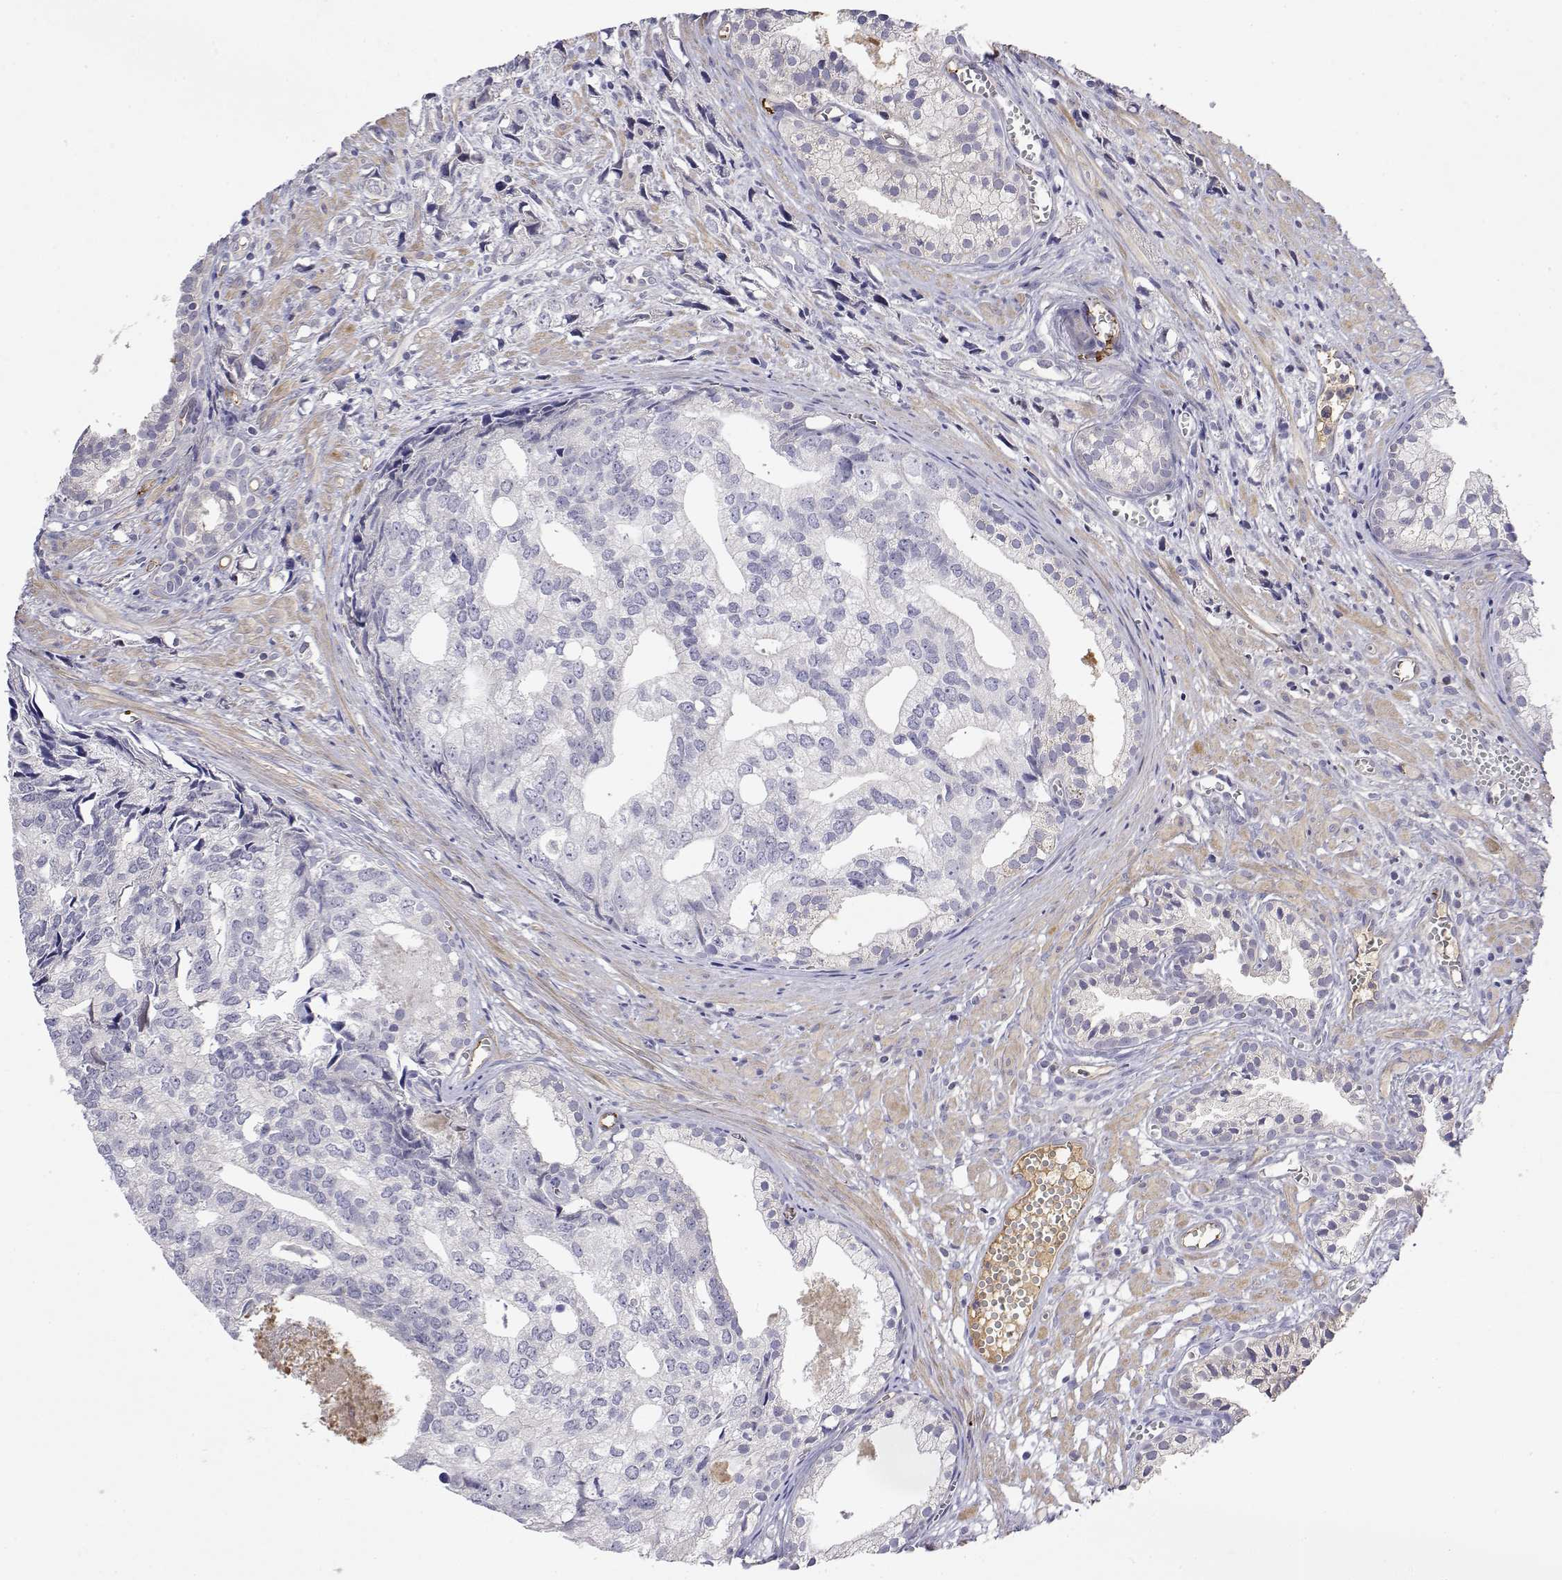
{"staining": {"intensity": "negative", "quantity": "none", "location": "none"}, "tissue": "prostate cancer", "cell_type": "Tumor cells", "image_type": "cancer", "snomed": [{"axis": "morphology", "description": "Adenocarcinoma, High grade"}, {"axis": "topography", "description": "Prostate"}], "caption": "A photomicrograph of human prostate cancer (adenocarcinoma (high-grade)) is negative for staining in tumor cells. (DAB immunohistochemistry (IHC) visualized using brightfield microscopy, high magnification).", "gene": "GGACT", "patient": {"sex": "male", "age": 58}}